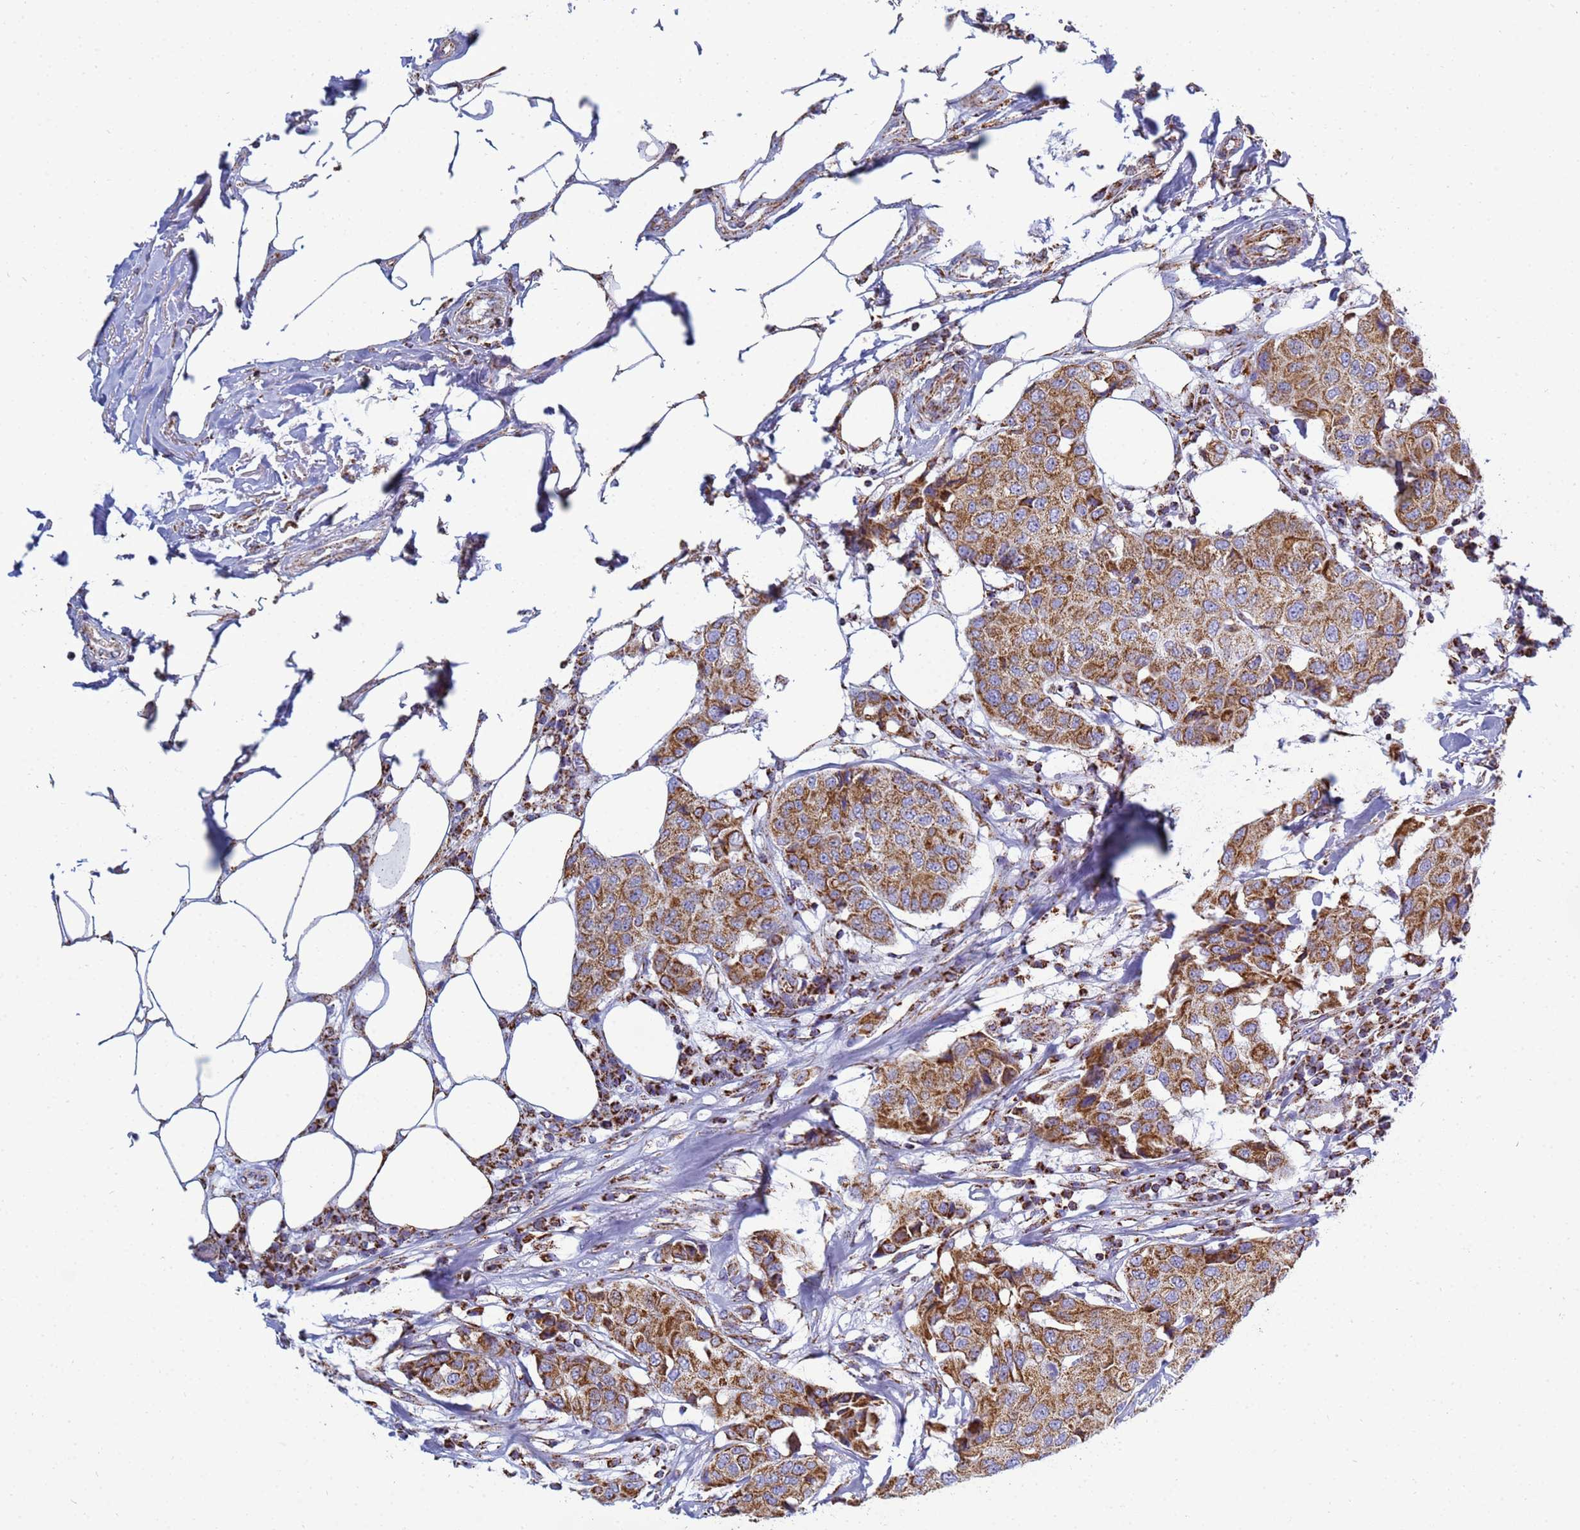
{"staining": {"intensity": "strong", "quantity": ">75%", "location": "cytoplasmic/membranous"}, "tissue": "breast cancer", "cell_type": "Tumor cells", "image_type": "cancer", "snomed": [{"axis": "morphology", "description": "Duct carcinoma"}, {"axis": "topography", "description": "Breast"}], "caption": "DAB (3,3'-diaminobenzidine) immunohistochemical staining of invasive ductal carcinoma (breast) displays strong cytoplasmic/membranous protein positivity in approximately >75% of tumor cells.", "gene": "COQ4", "patient": {"sex": "female", "age": 80}}